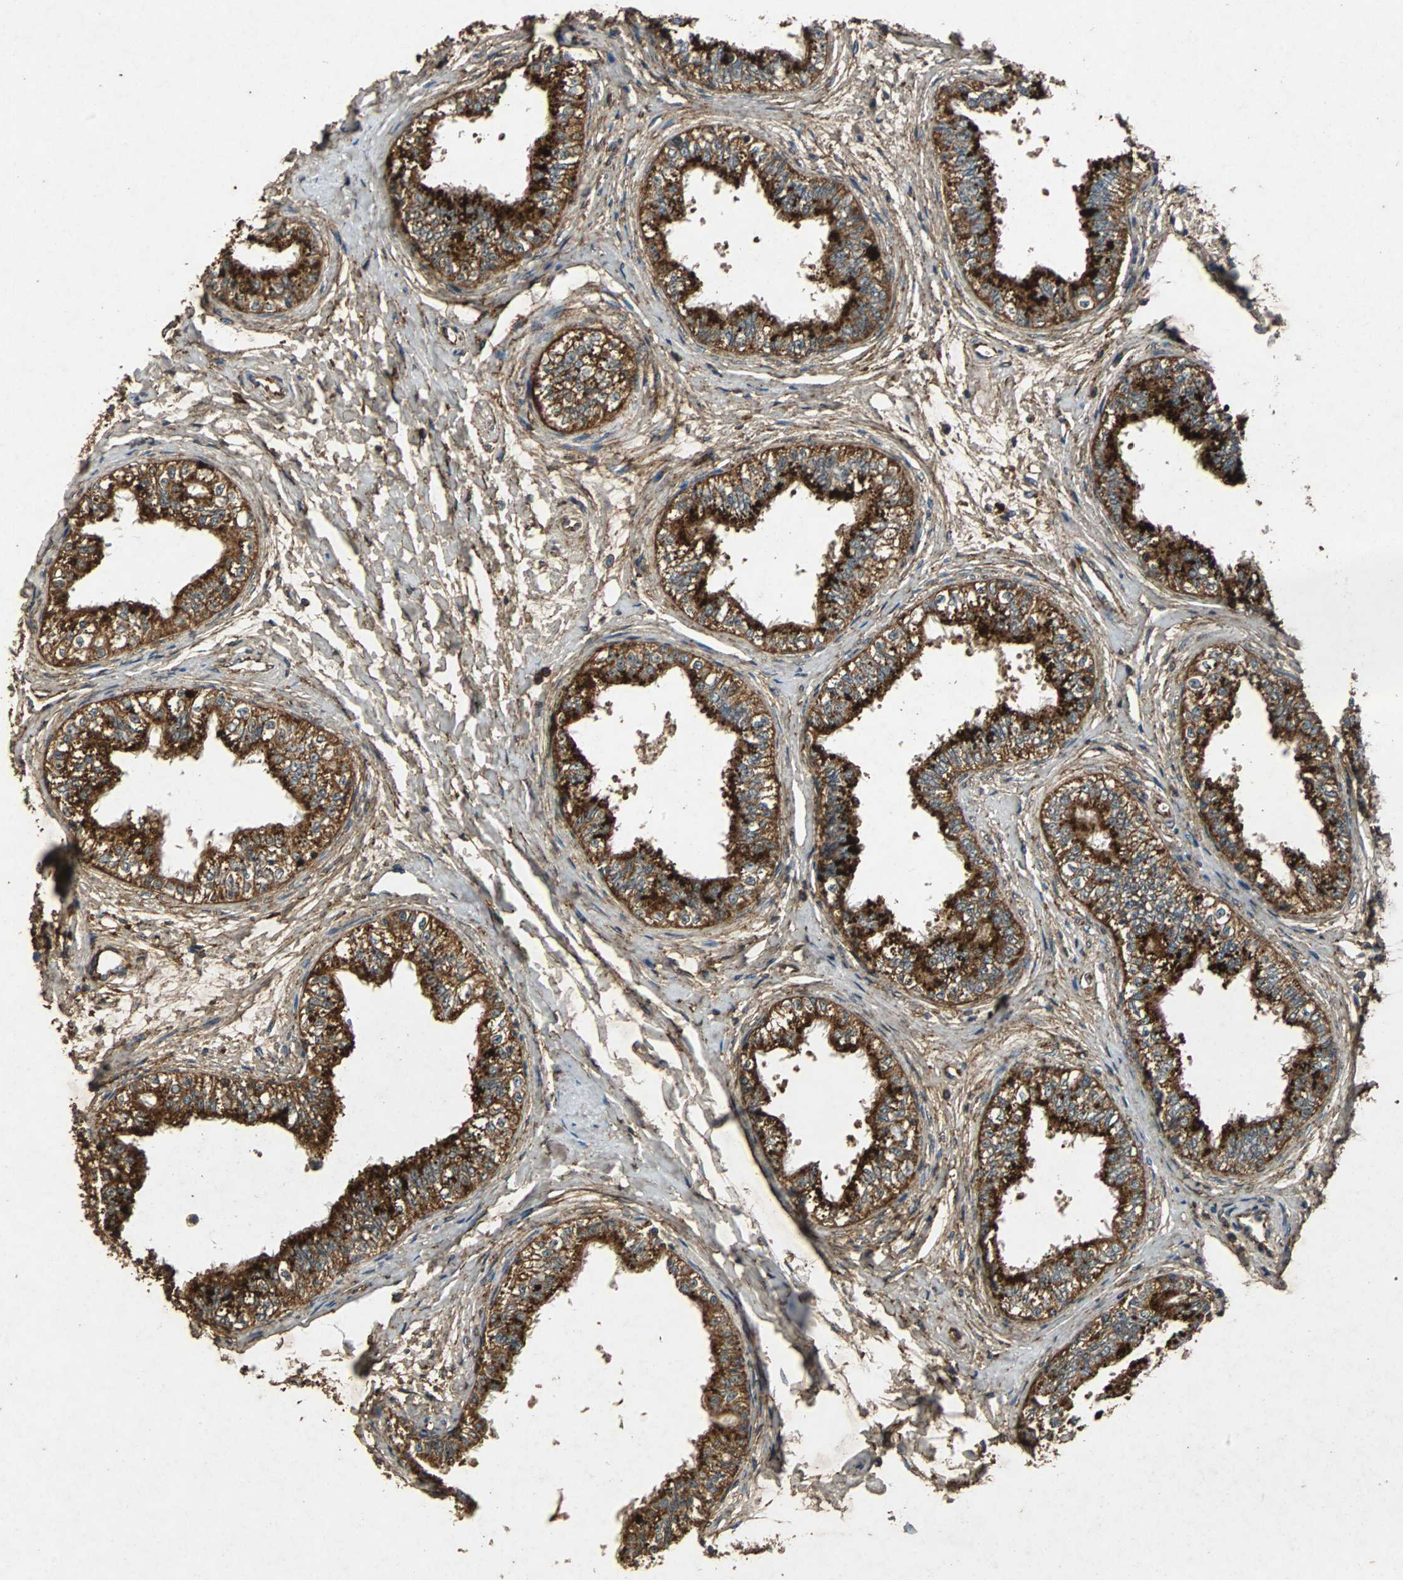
{"staining": {"intensity": "strong", "quantity": ">75%", "location": "cytoplasmic/membranous"}, "tissue": "epididymis", "cell_type": "Glandular cells", "image_type": "normal", "snomed": [{"axis": "morphology", "description": "Normal tissue, NOS"}, {"axis": "morphology", "description": "Adenocarcinoma, metastatic, NOS"}, {"axis": "topography", "description": "Testis"}, {"axis": "topography", "description": "Epididymis"}], "caption": "The micrograph reveals a brown stain indicating the presence of a protein in the cytoplasmic/membranous of glandular cells in epididymis.", "gene": "NAA10", "patient": {"sex": "male", "age": 26}}